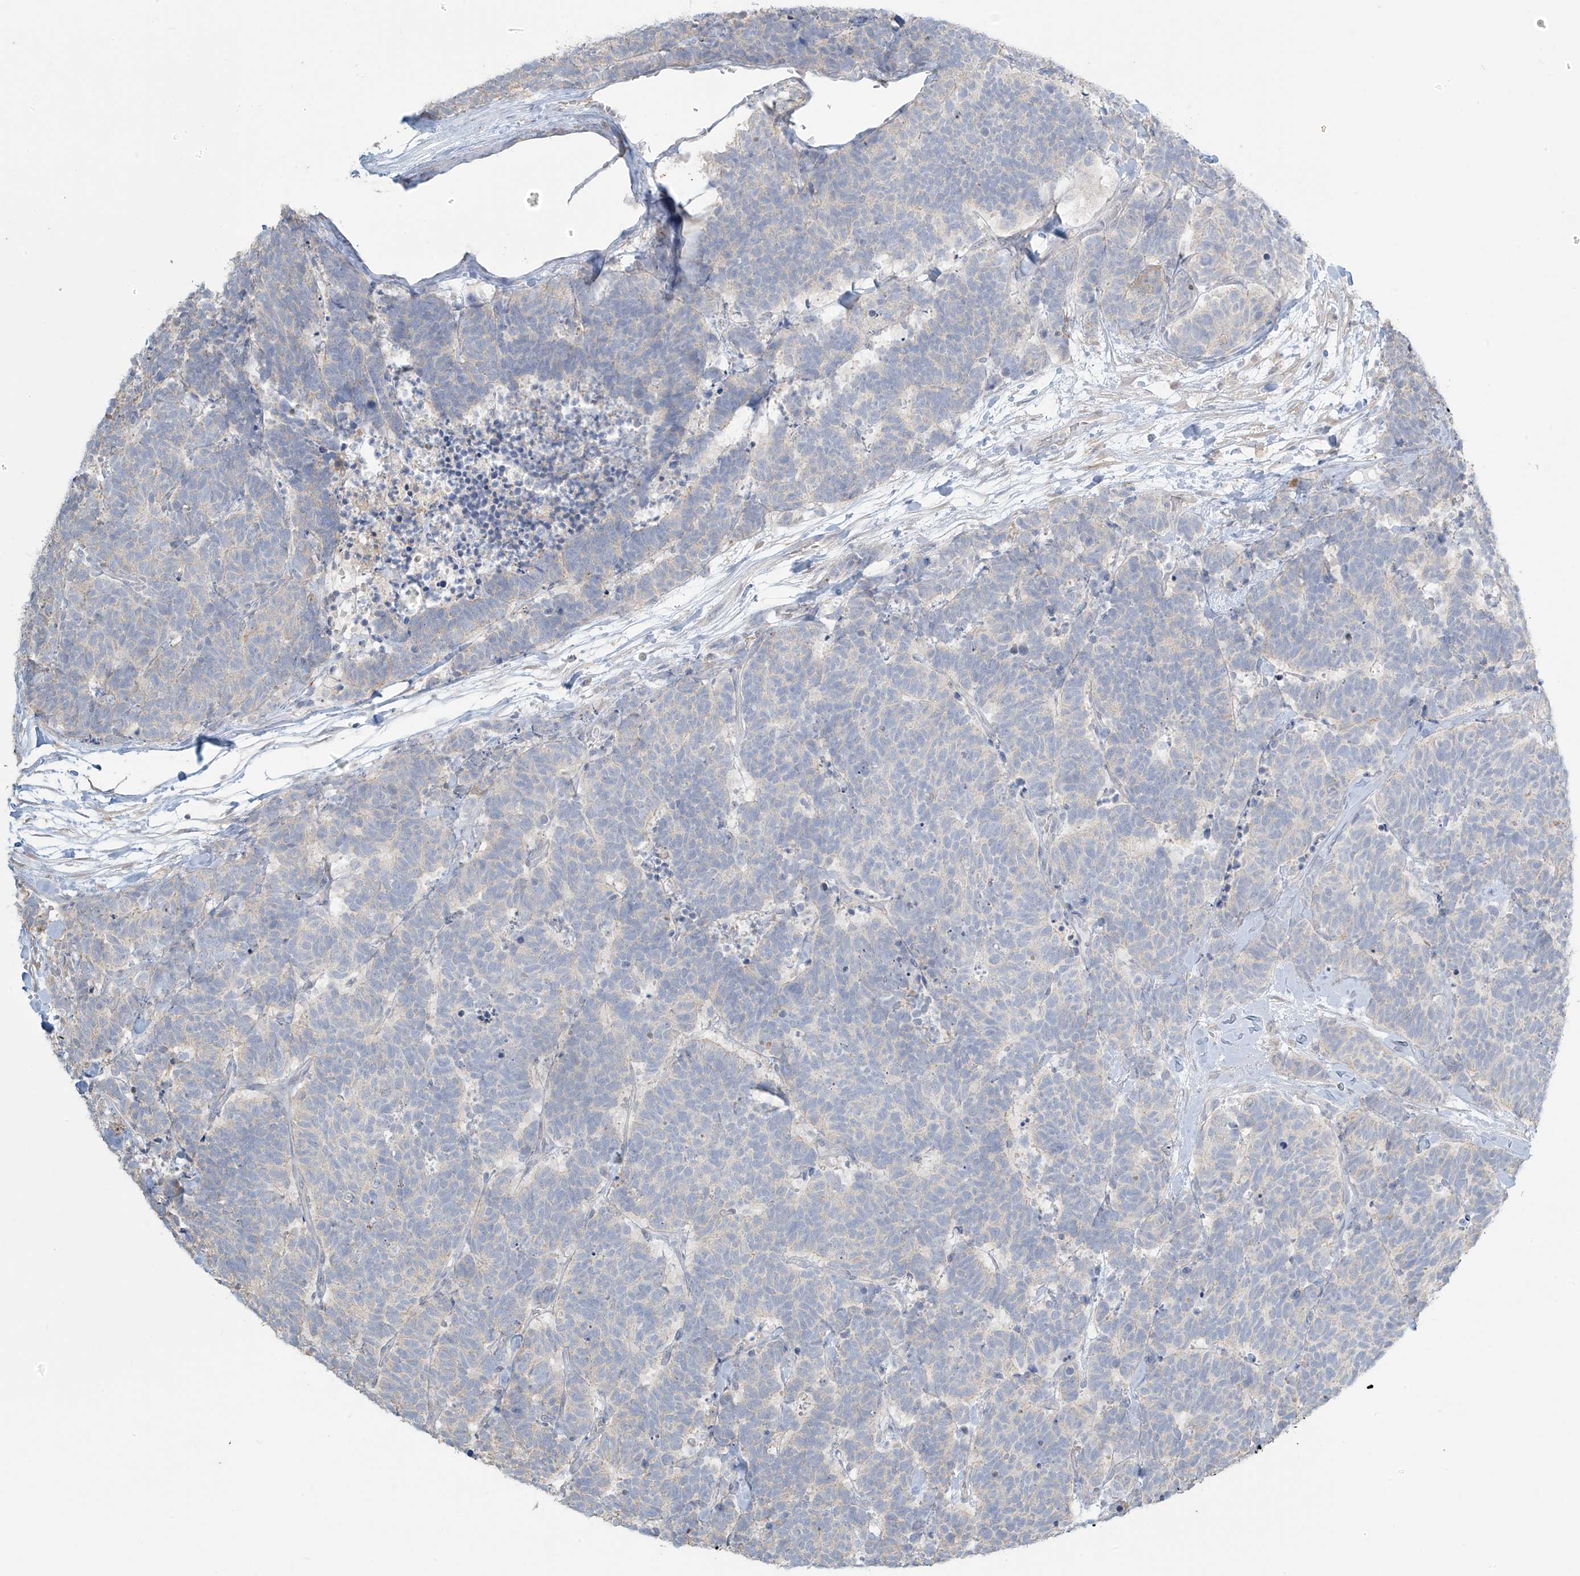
{"staining": {"intensity": "negative", "quantity": "none", "location": "none"}, "tissue": "carcinoid", "cell_type": "Tumor cells", "image_type": "cancer", "snomed": [{"axis": "morphology", "description": "Carcinoma, NOS"}, {"axis": "morphology", "description": "Carcinoid, malignant, NOS"}, {"axis": "topography", "description": "Urinary bladder"}], "caption": "This is an immunohistochemistry micrograph of carcinoid. There is no expression in tumor cells.", "gene": "TAGAP", "patient": {"sex": "male", "age": 57}}